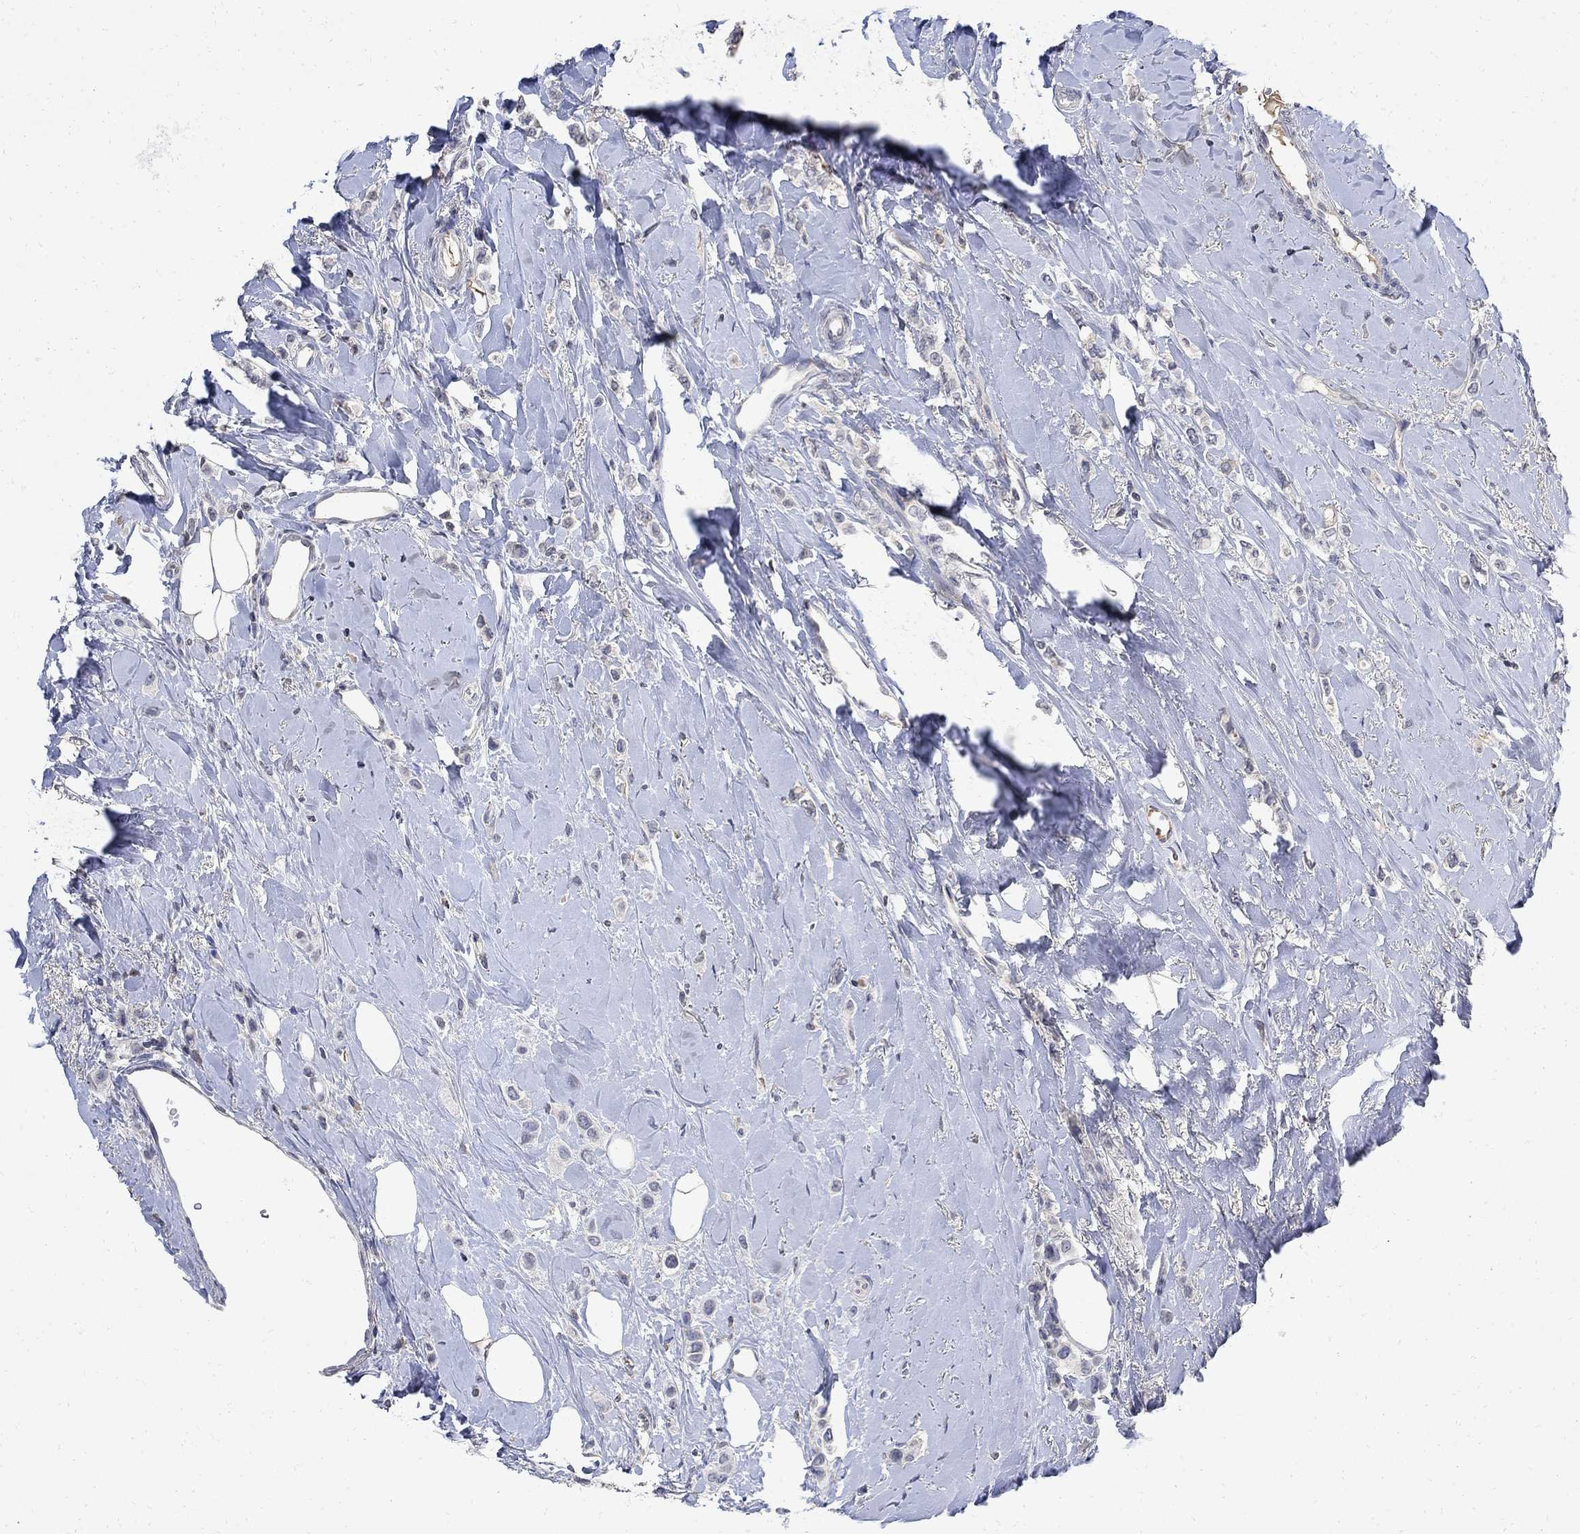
{"staining": {"intensity": "negative", "quantity": "none", "location": "none"}, "tissue": "breast cancer", "cell_type": "Tumor cells", "image_type": "cancer", "snomed": [{"axis": "morphology", "description": "Lobular carcinoma"}, {"axis": "topography", "description": "Breast"}], "caption": "The photomicrograph reveals no significant positivity in tumor cells of breast lobular carcinoma. Nuclei are stained in blue.", "gene": "TMEM169", "patient": {"sex": "female", "age": 66}}